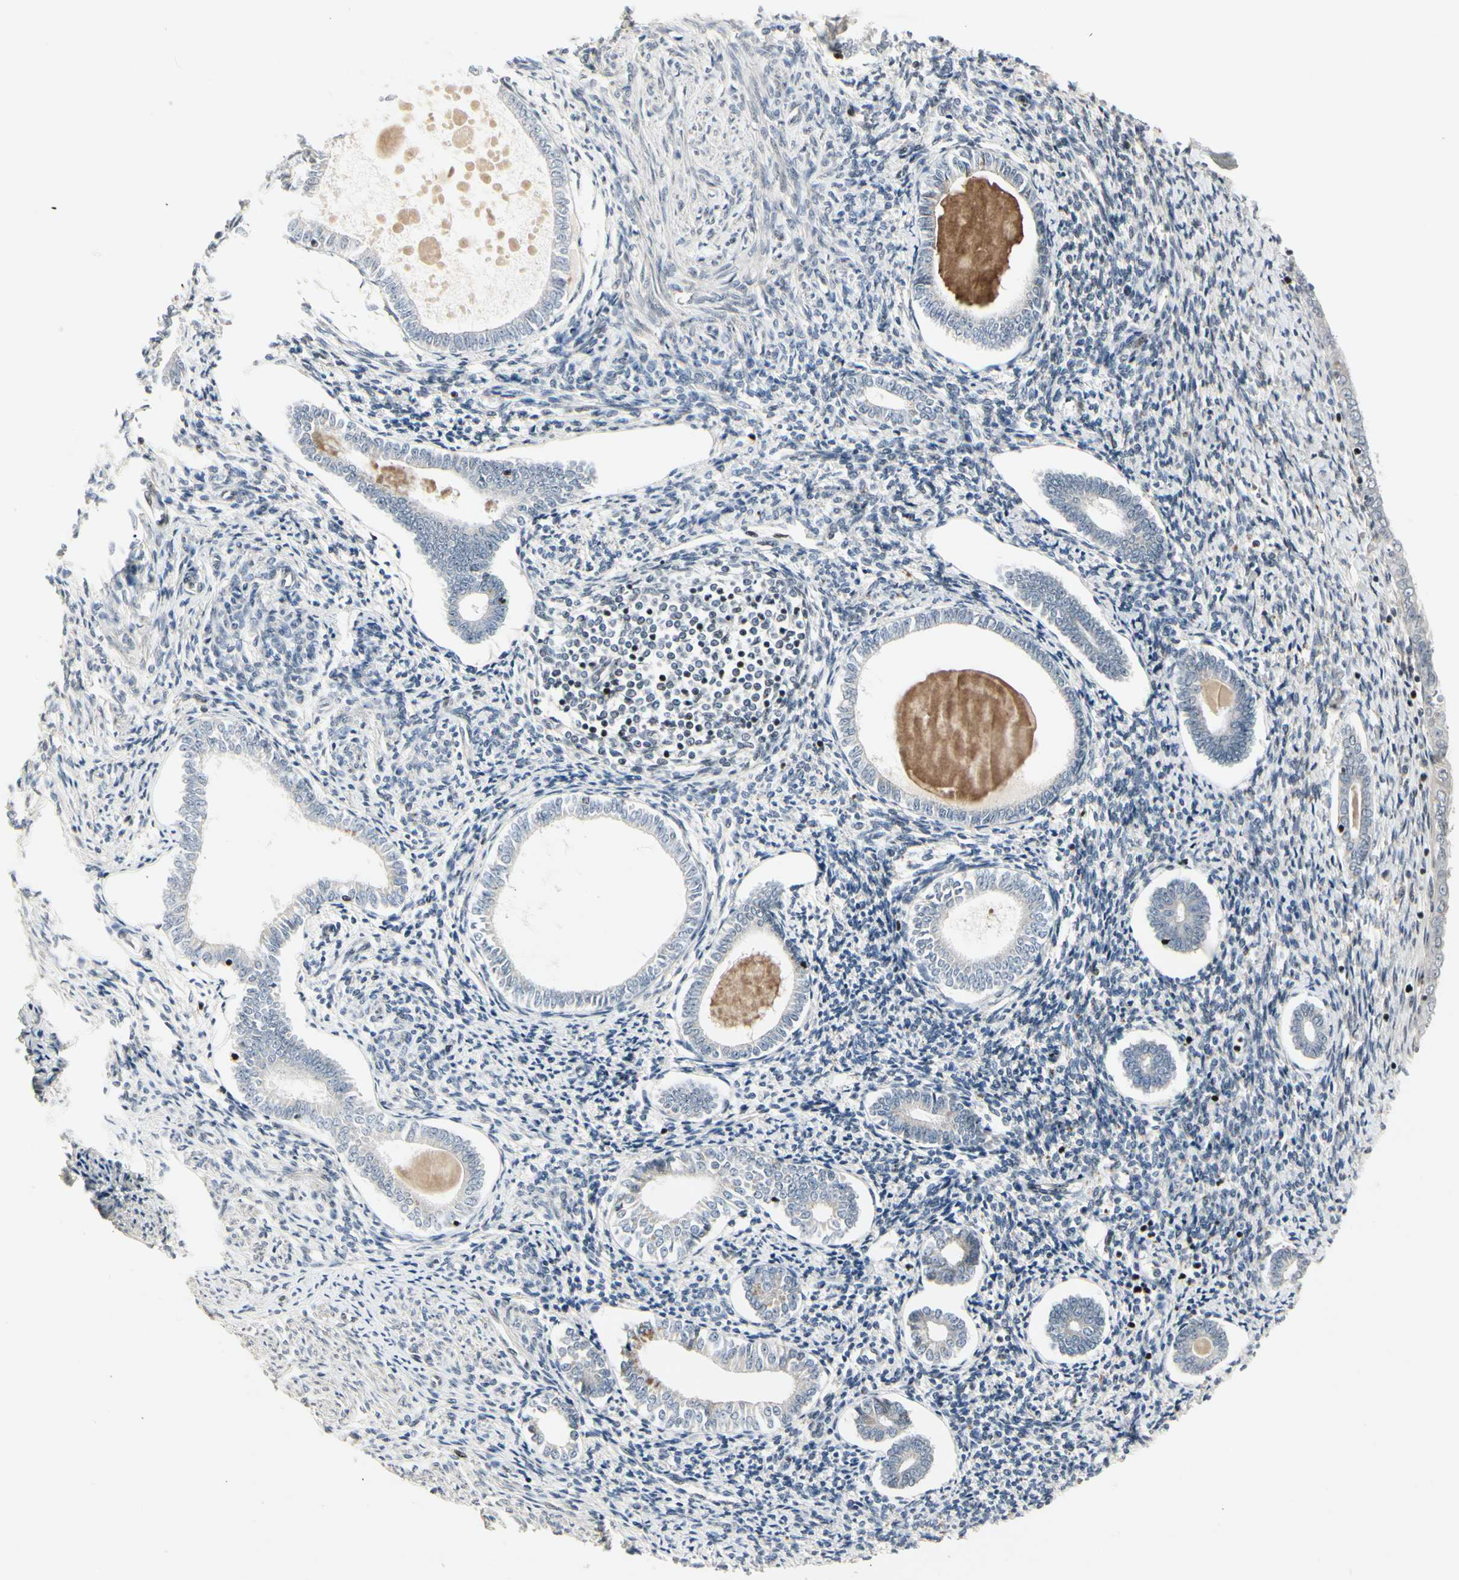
{"staining": {"intensity": "moderate", "quantity": ">75%", "location": "nuclear"}, "tissue": "endometrium", "cell_type": "Cells in endometrial stroma", "image_type": "normal", "snomed": [{"axis": "morphology", "description": "Normal tissue, NOS"}, {"axis": "topography", "description": "Endometrium"}], "caption": "Protein staining of normal endometrium exhibits moderate nuclear positivity in approximately >75% of cells in endometrial stroma.", "gene": "FOXJ2", "patient": {"sex": "female", "age": 71}}